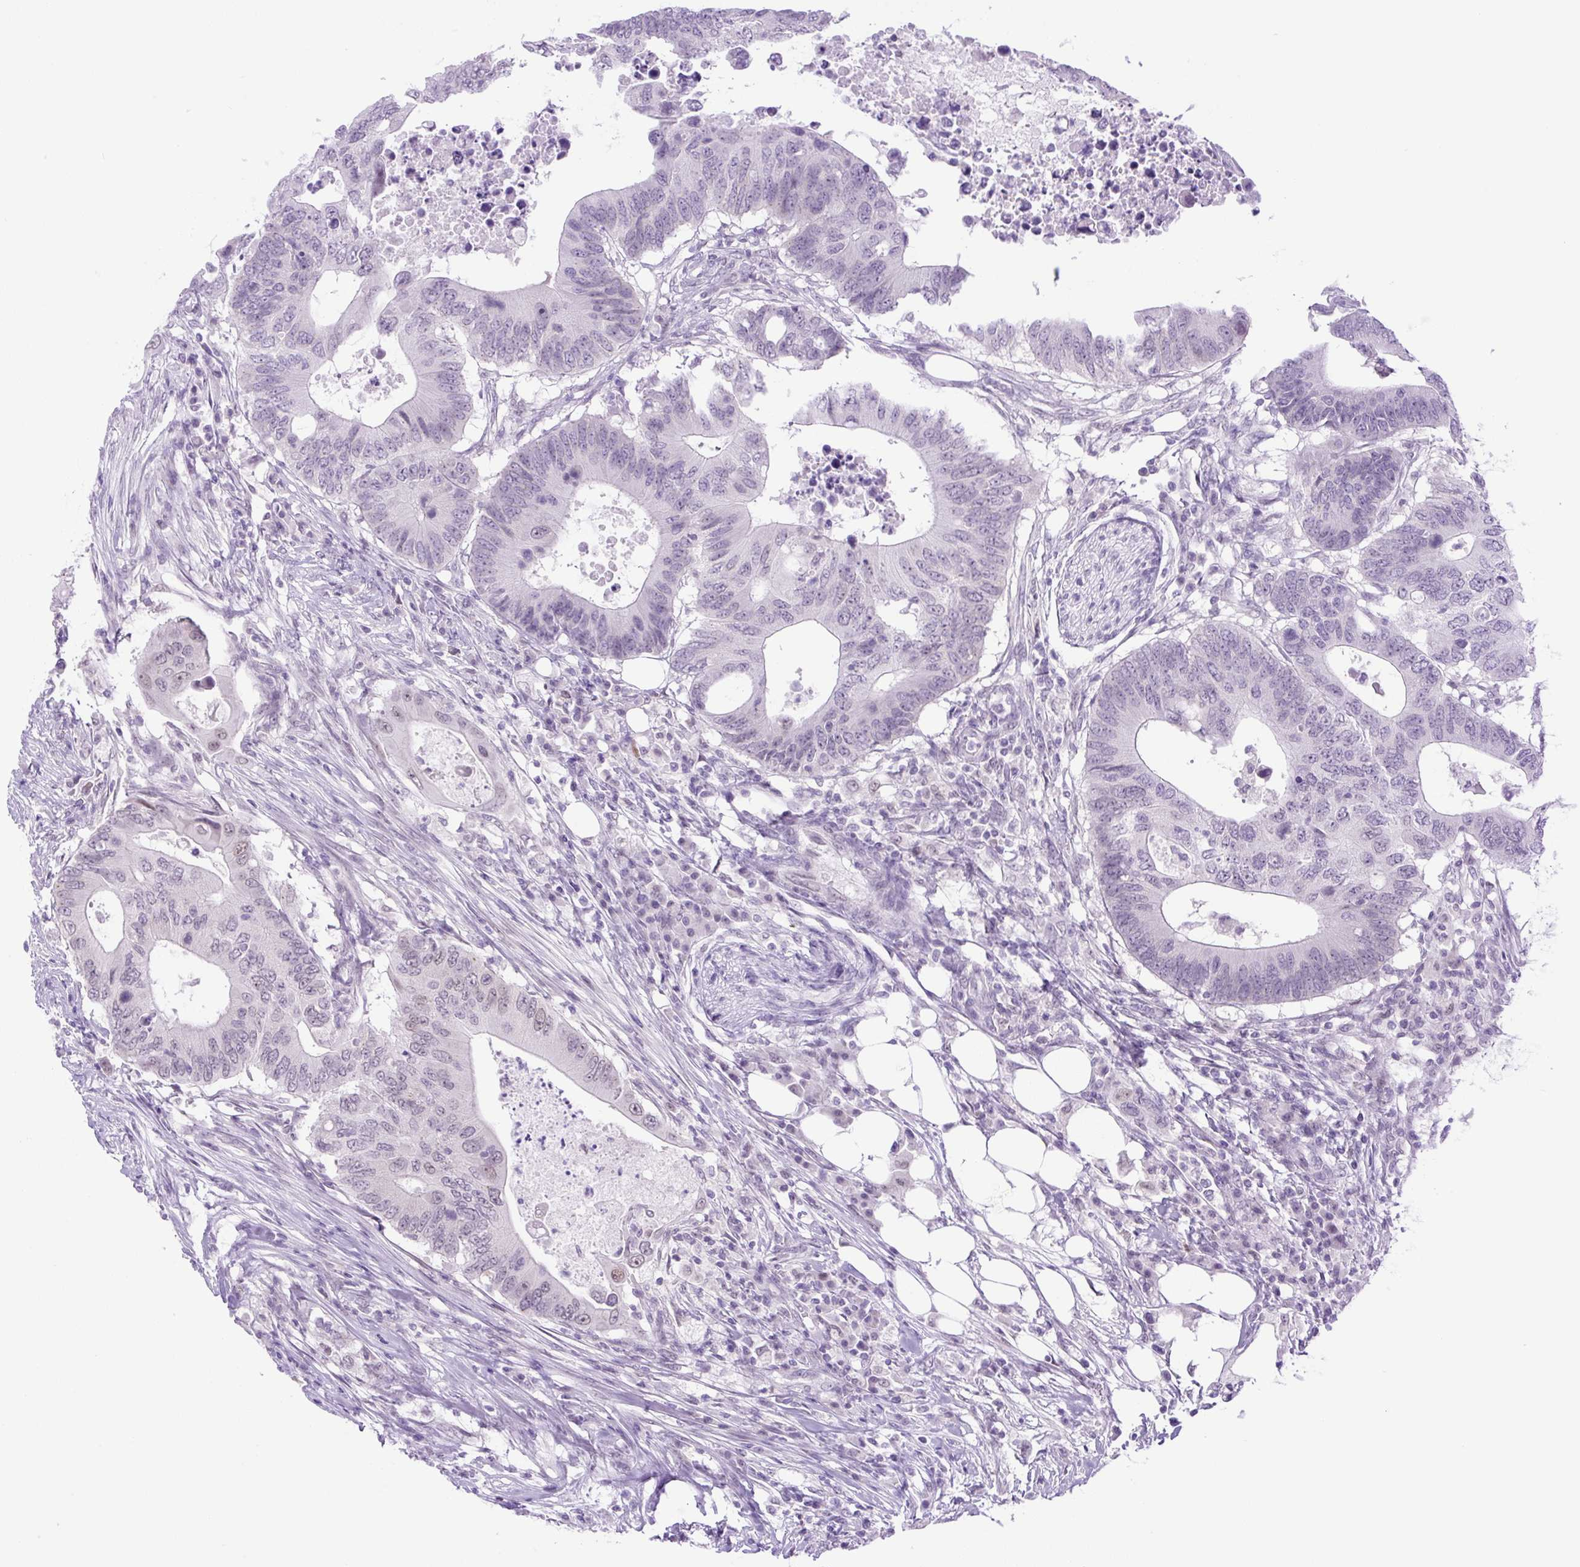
{"staining": {"intensity": "negative", "quantity": "none", "location": "none"}, "tissue": "colorectal cancer", "cell_type": "Tumor cells", "image_type": "cancer", "snomed": [{"axis": "morphology", "description": "Adenocarcinoma, NOS"}, {"axis": "topography", "description": "Colon"}], "caption": "Tumor cells show no significant protein expression in colorectal cancer (adenocarcinoma).", "gene": "KPNA1", "patient": {"sex": "male", "age": 71}}